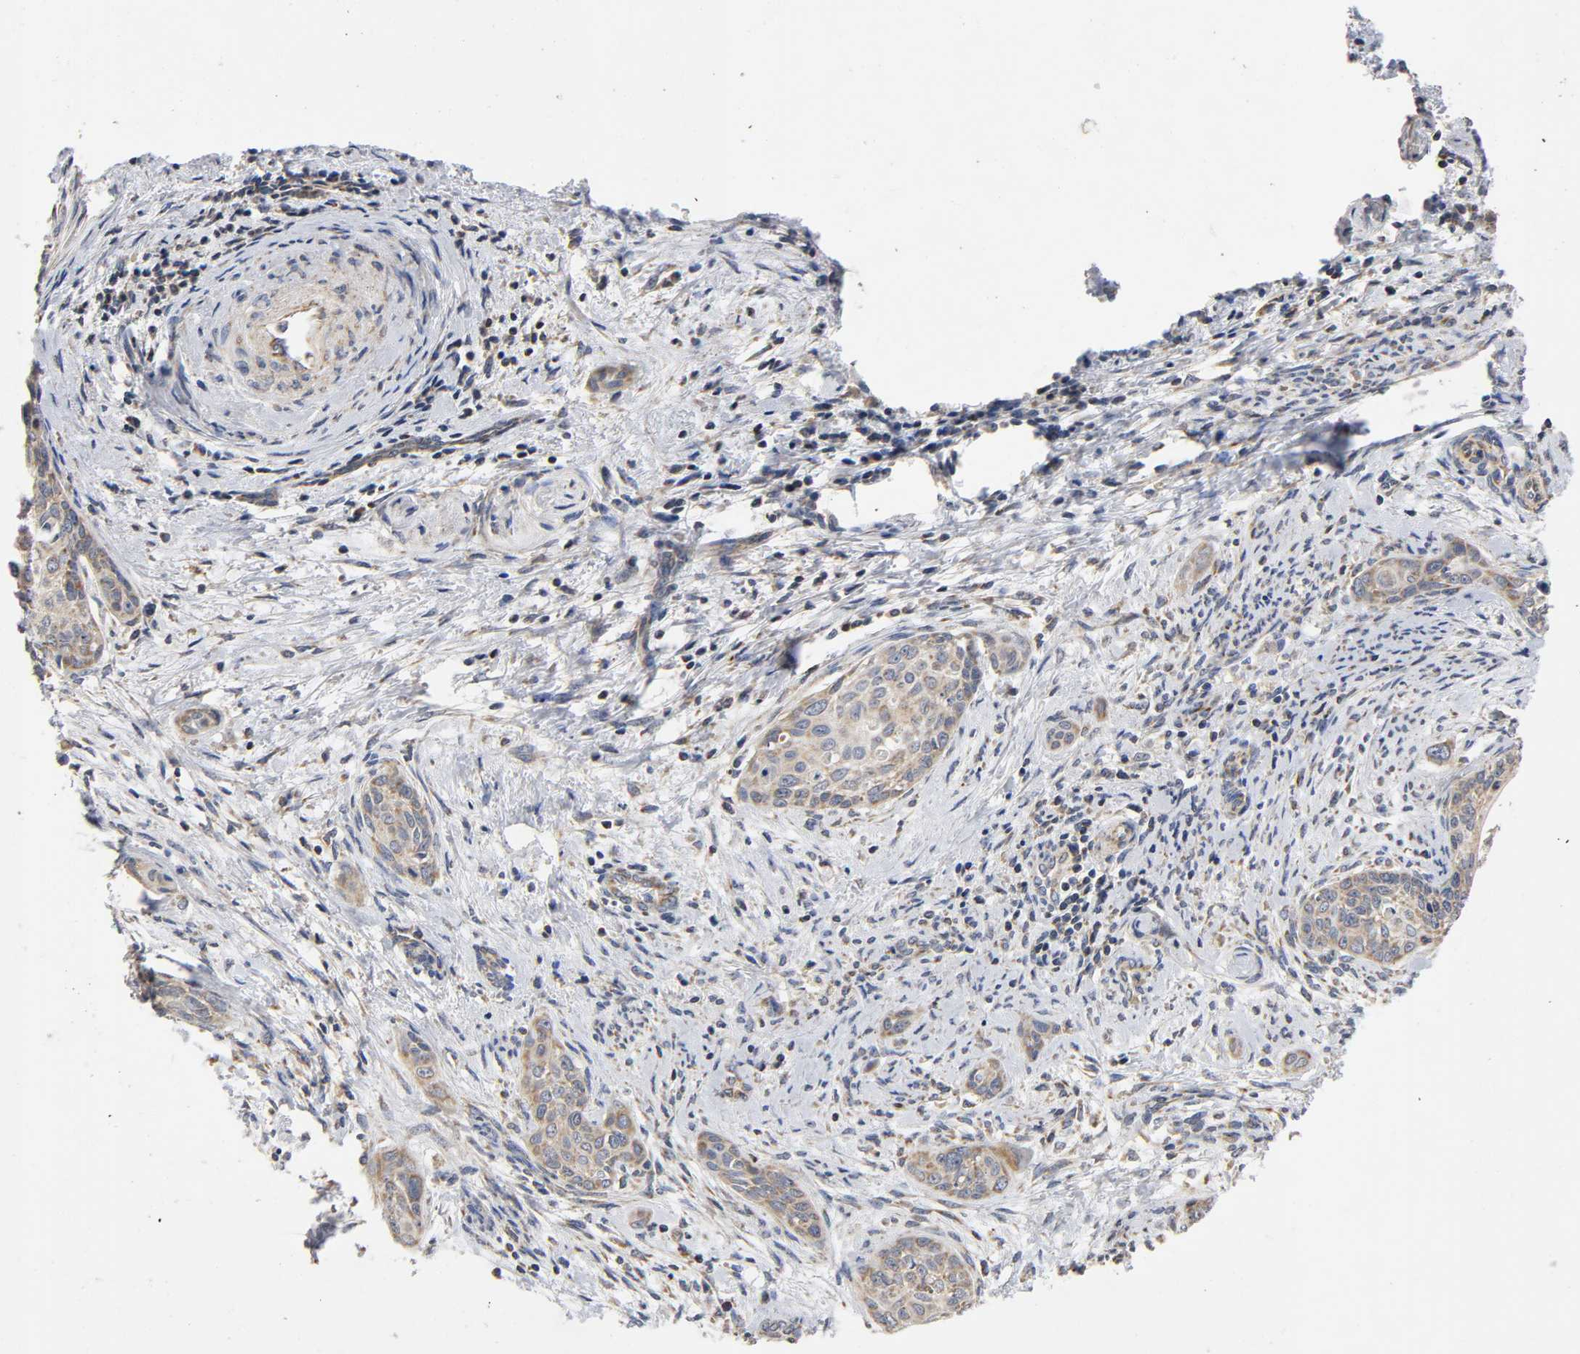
{"staining": {"intensity": "moderate", "quantity": ">75%", "location": "cytoplasmic/membranous"}, "tissue": "cervical cancer", "cell_type": "Tumor cells", "image_type": "cancer", "snomed": [{"axis": "morphology", "description": "Squamous cell carcinoma, NOS"}, {"axis": "topography", "description": "Cervix"}], "caption": "DAB (3,3'-diaminobenzidine) immunohistochemical staining of human cervical cancer reveals moderate cytoplasmic/membranous protein expression in approximately >75% of tumor cells.", "gene": "SYT16", "patient": {"sex": "female", "age": 33}}